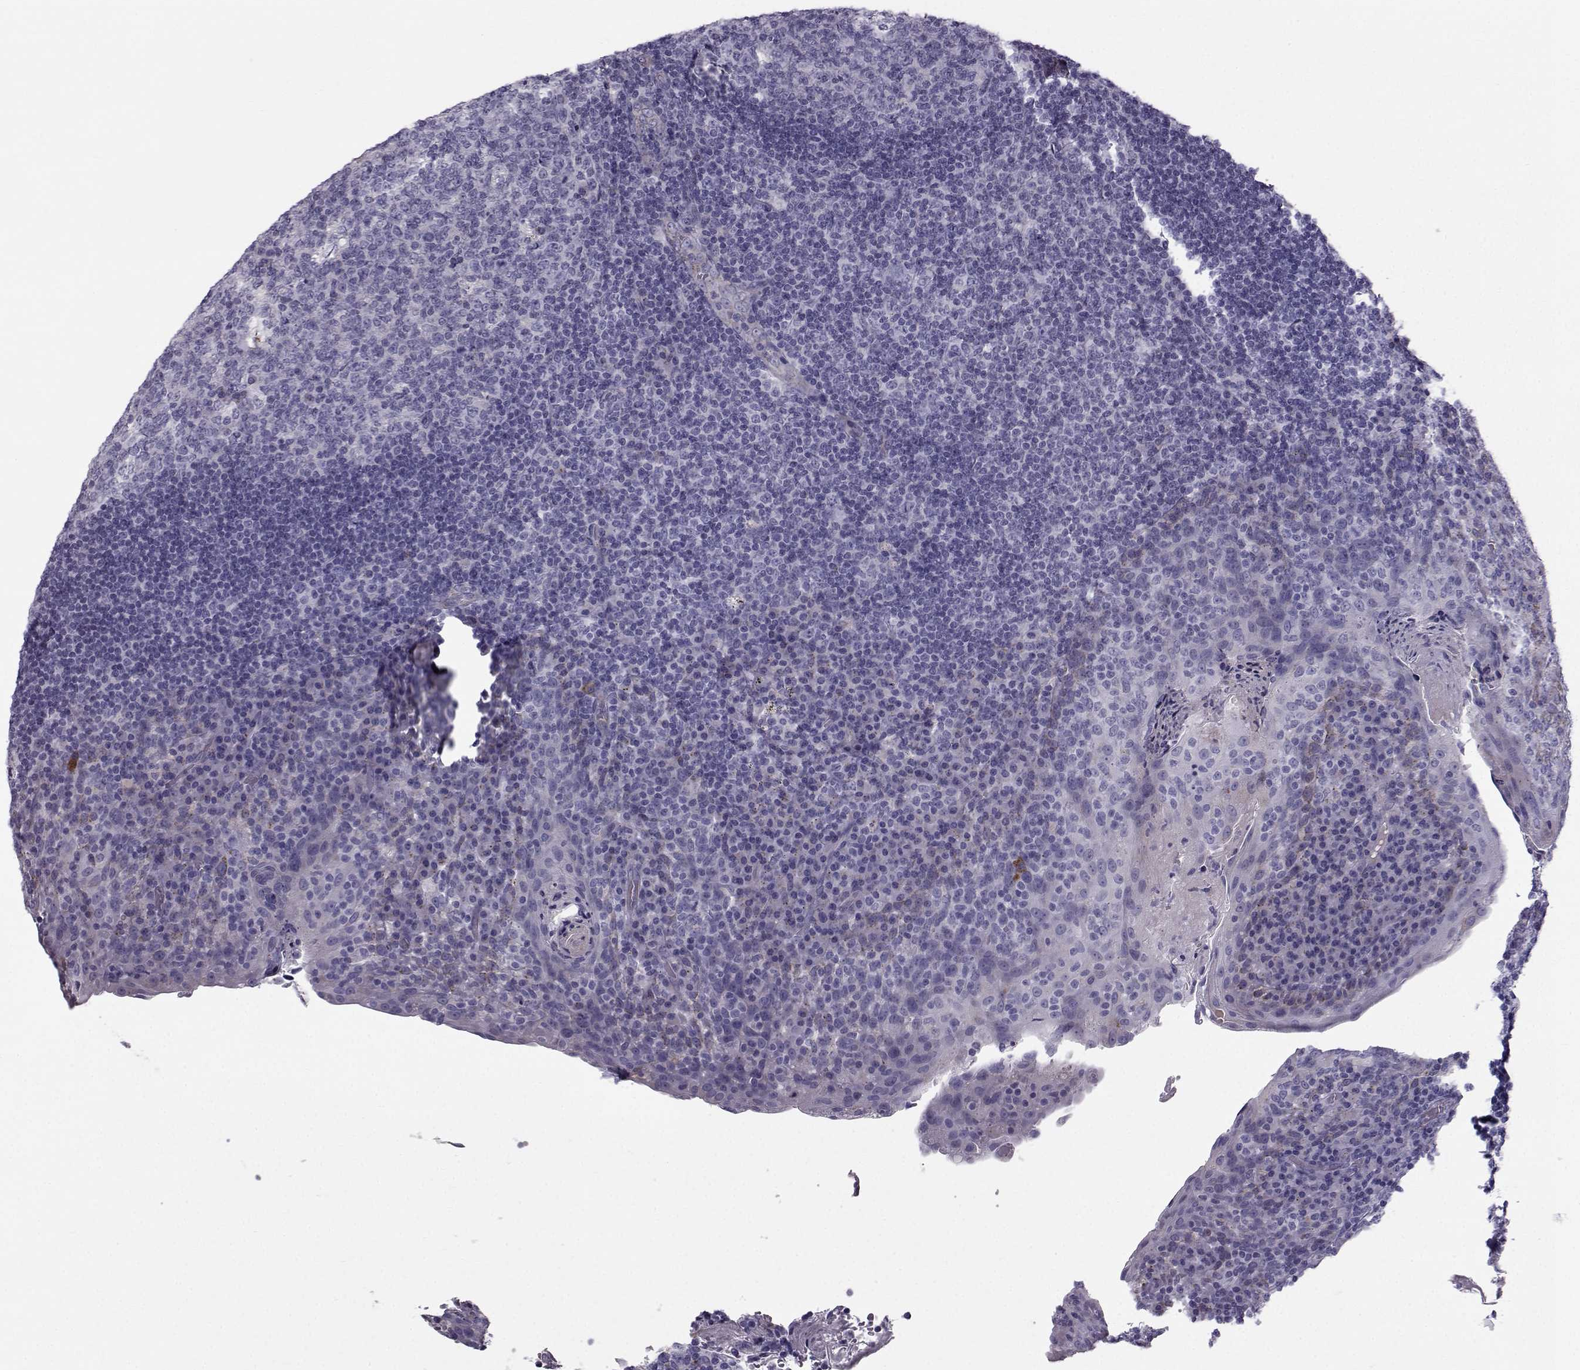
{"staining": {"intensity": "negative", "quantity": "none", "location": "none"}, "tissue": "tonsil", "cell_type": "Germinal center cells", "image_type": "normal", "snomed": [{"axis": "morphology", "description": "Normal tissue, NOS"}, {"axis": "topography", "description": "Tonsil"}], "caption": "High power microscopy photomicrograph of an immunohistochemistry (IHC) image of benign tonsil, revealing no significant expression in germinal center cells. (DAB (3,3'-diaminobenzidine) immunohistochemistry with hematoxylin counter stain).", "gene": "CALCR", "patient": {"sex": "male", "age": 17}}